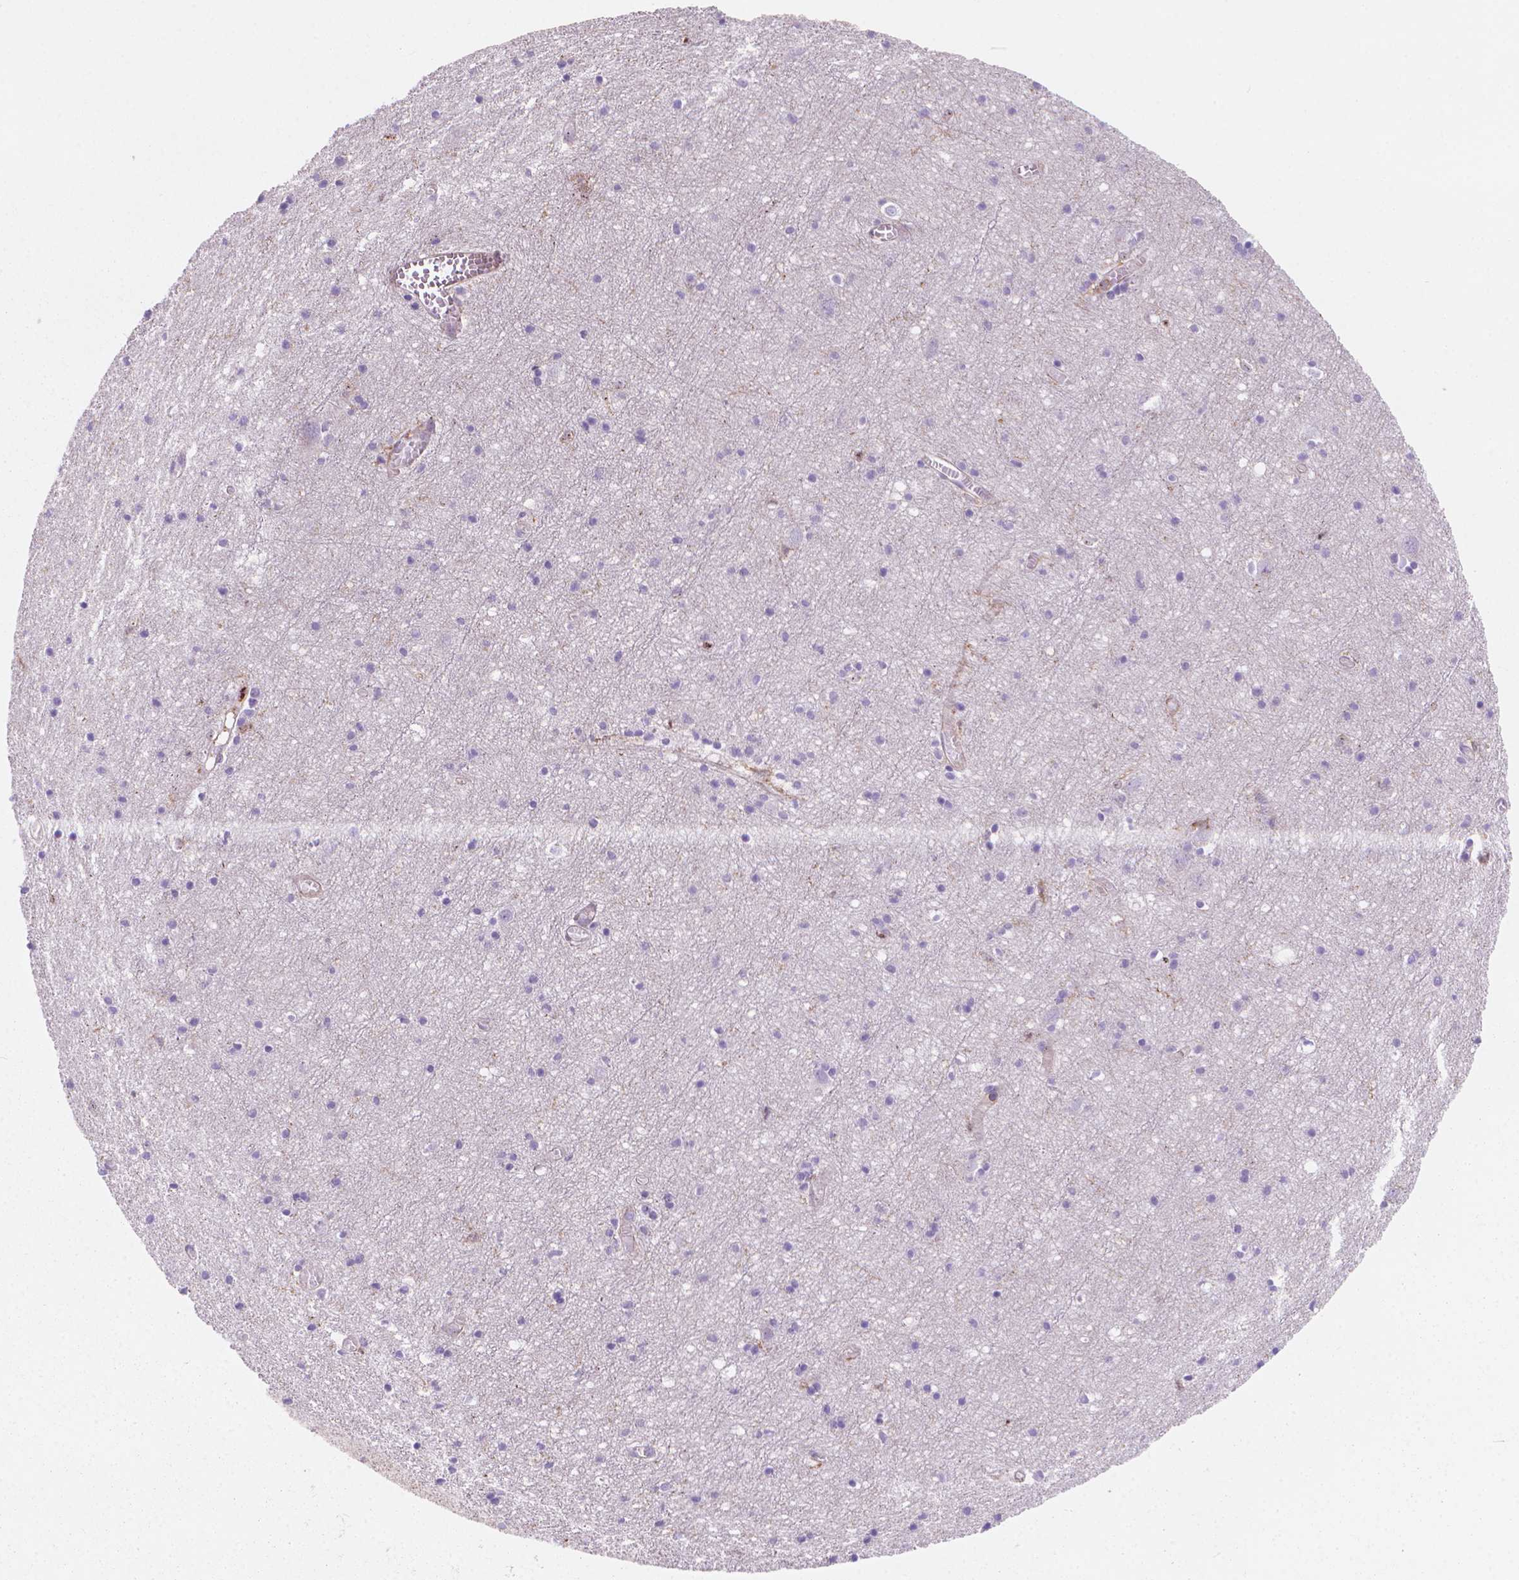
{"staining": {"intensity": "moderate", "quantity": "25%-75%", "location": "cytoplasmic/membranous"}, "tissue": "cerebral cortex", "cell_type": "Endothelial cells", "image_type": "normal", "snomed": [{"axis": "morphology", "description": "Normal tissue, NOS"}, {"axis": "topography", "description": "Cerebral cortex"}], "caption": "A high-resolution image shows IHC staining of normal cerebral cortex, which shows moderate cytoplasmic/membranous staining in about 25%-75% of endothelial cells. The staining is performed using DAB (3,3'-diaminobenzidine) brown chromogen to label protein expression. The nuclei are counter-stained blue using hematoxylin.", "gene": "PATJ", "patient": {"sex": "male", "age": 70}}